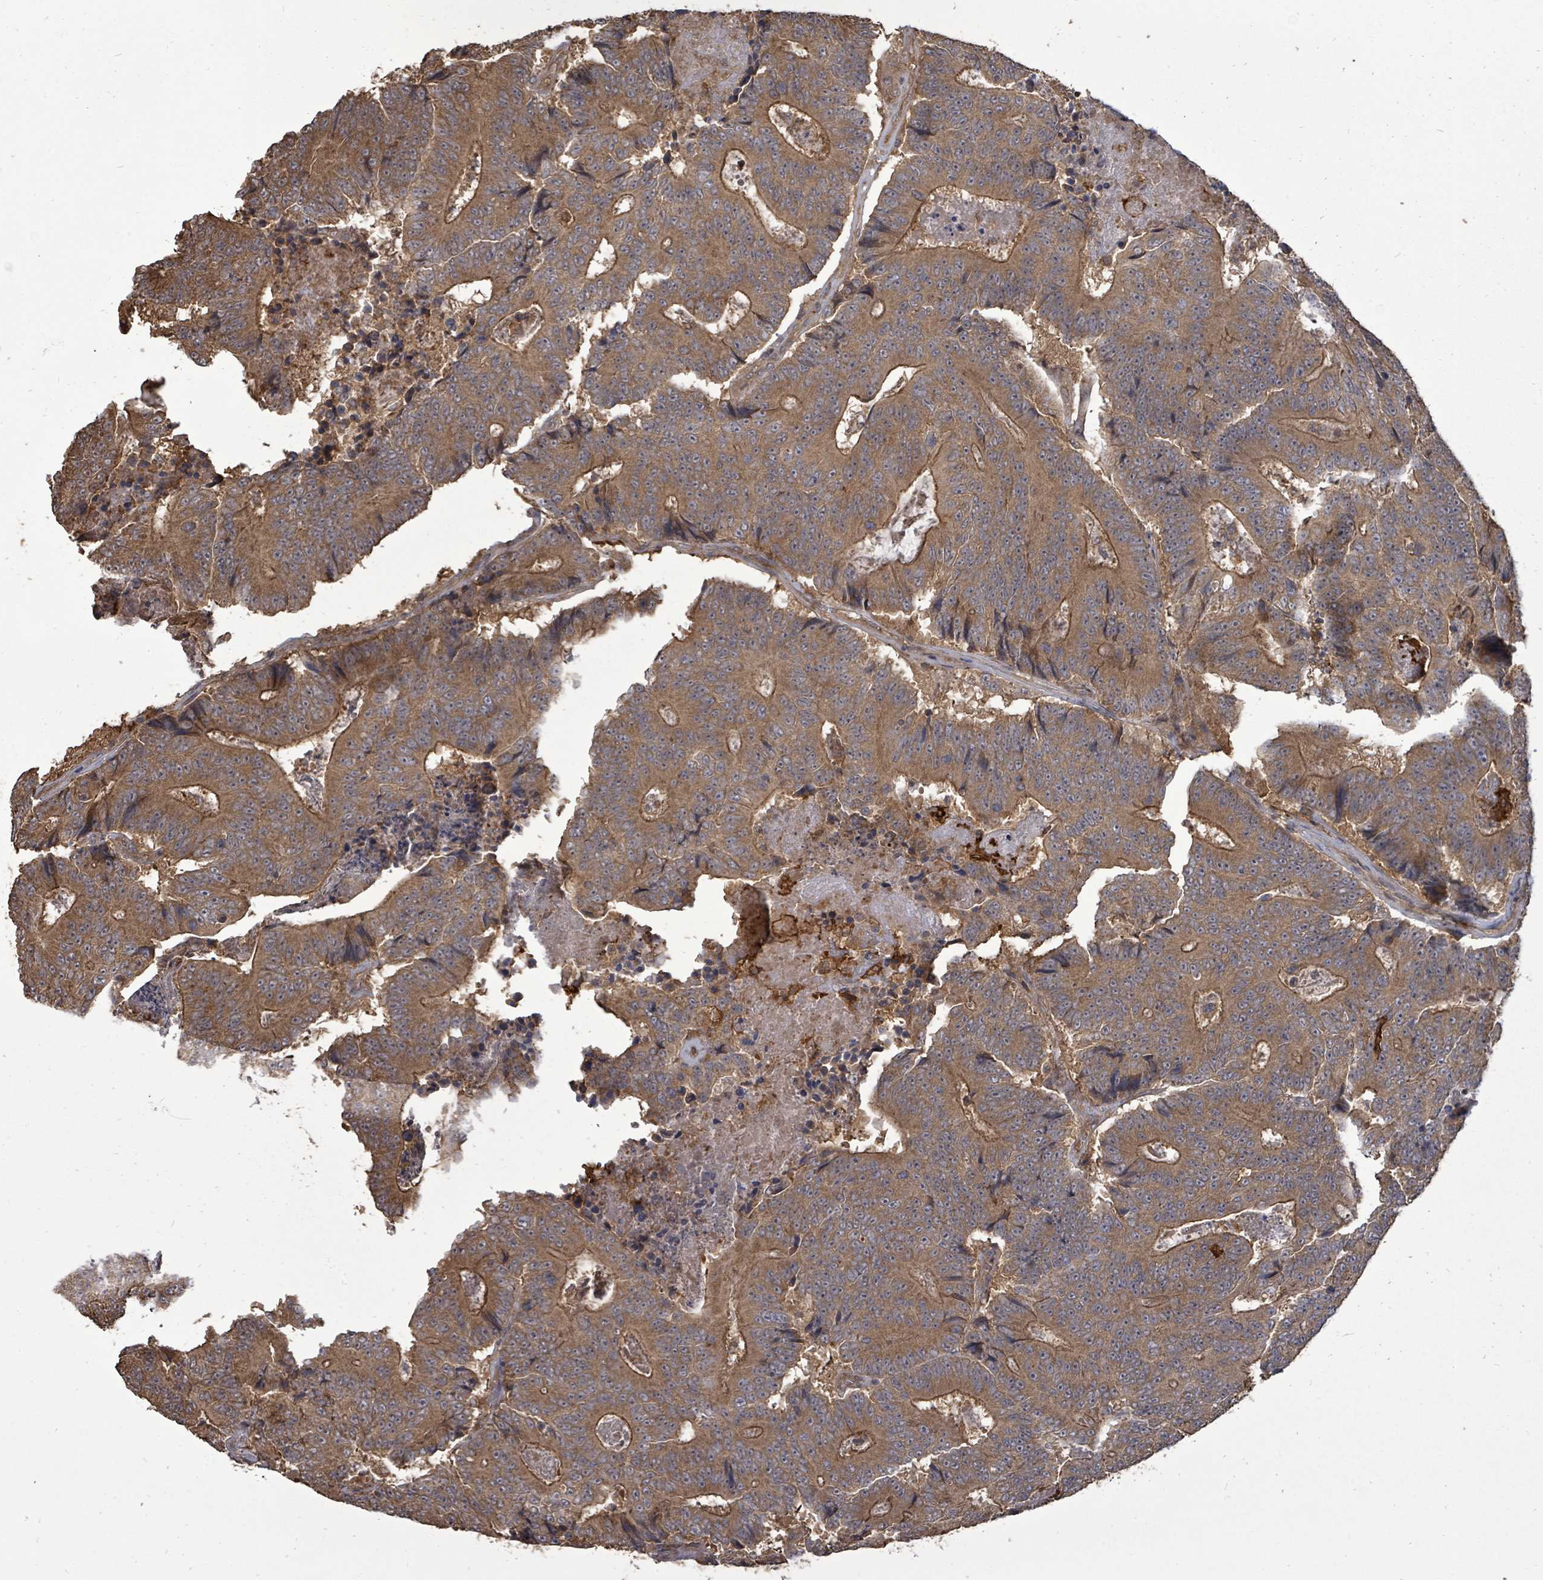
{"staining": {"intensity": "moderate", "quantity": ">75%", "location": "cytoplasmic/membranous"}, "tissue": "colorectal cancer", "cell_type": "Tumor cells", "image_type": "cancer", "snomed": [{"axis": "morphology", "description": "Adenocarcinoma, NOS"}, {"axis": "topography", "description": "Colon"}], "caption": "Human colorectal cancer stained with a brown dye shows moderate cytoplasmic/membranous positive staining in about >75% of tumor cells.", "gene": "EIF3C", "patient": {"sex": "male", "age": 83}}